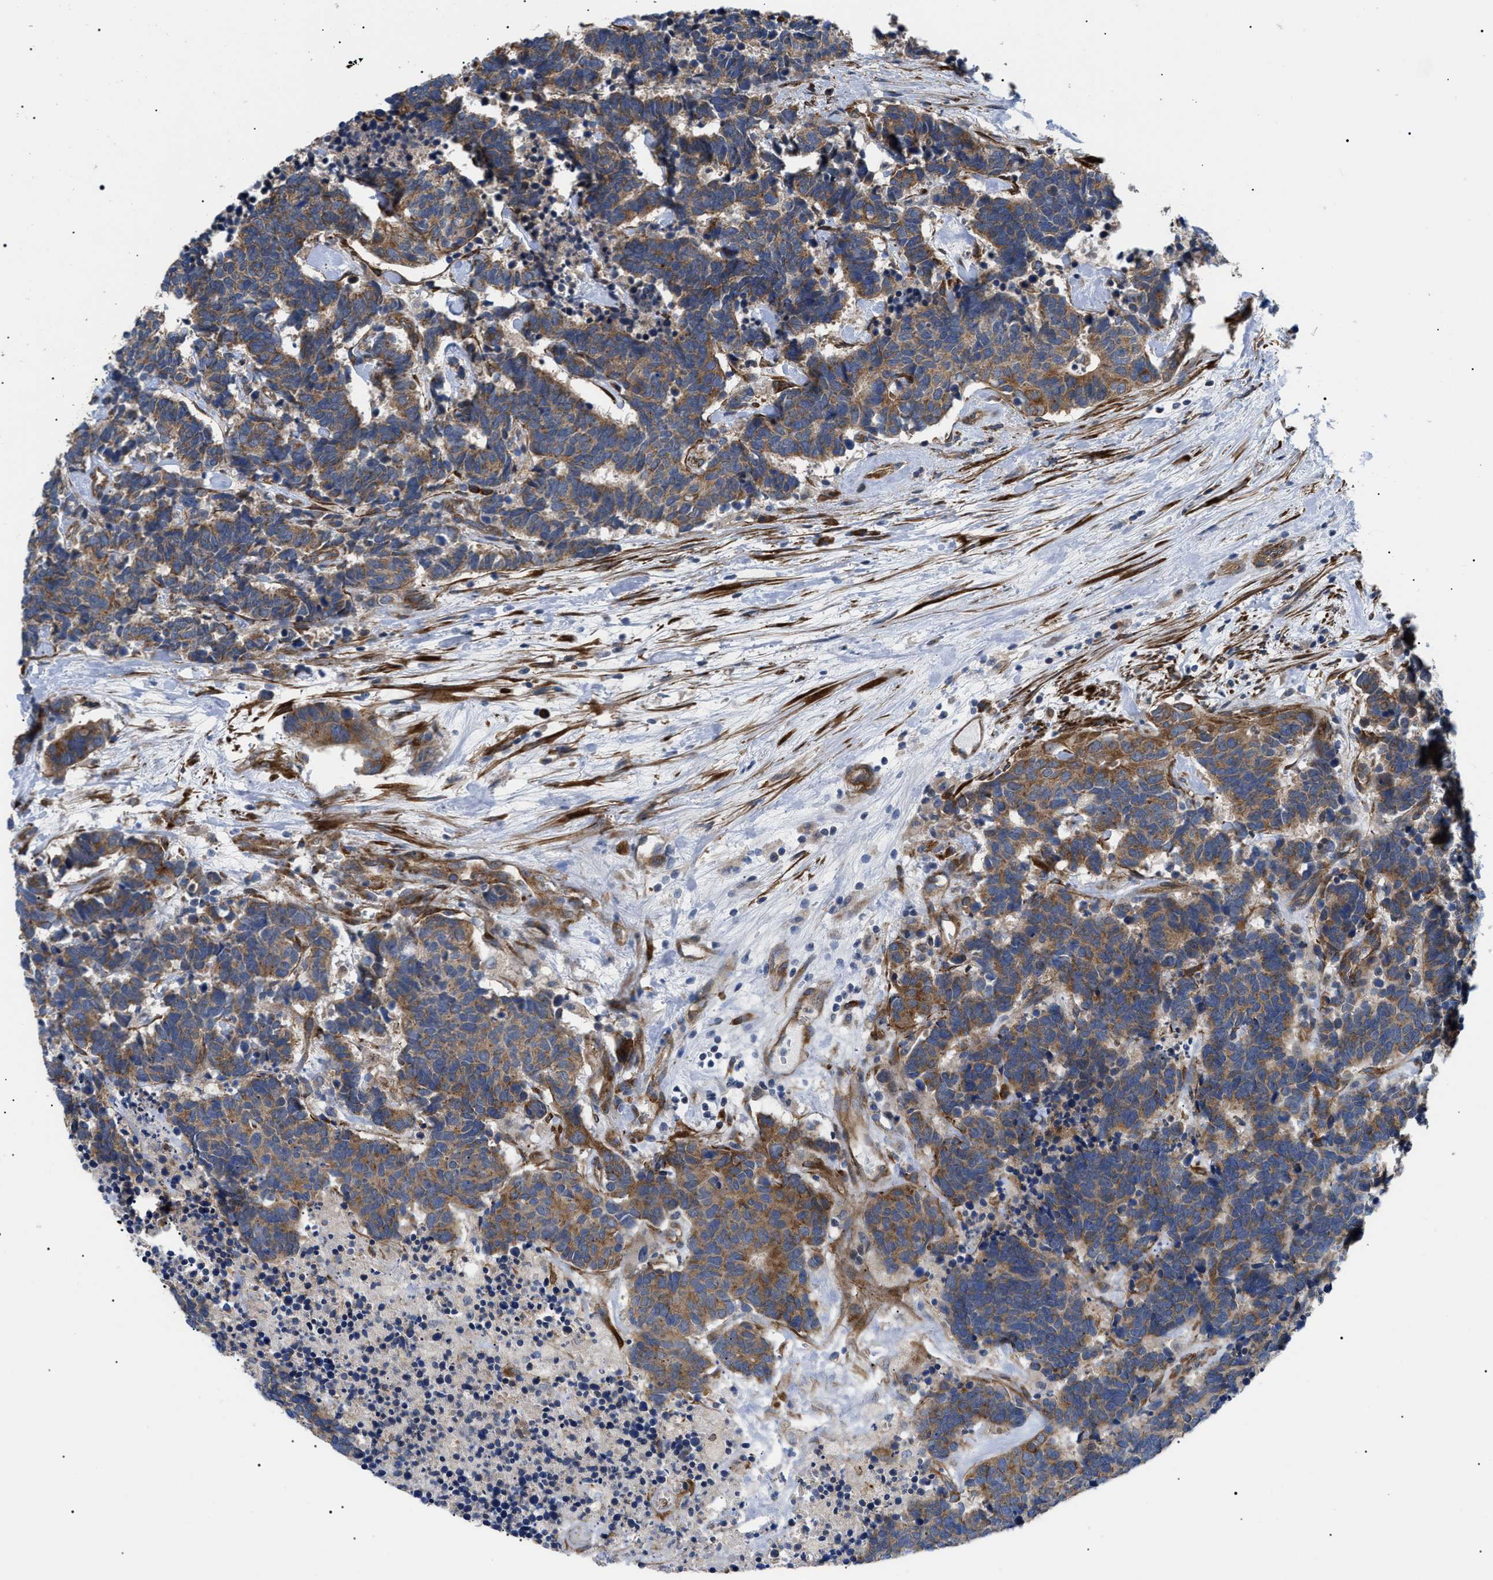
{"staining": {"intensity": "moderate", "quantity": ">75%", "location": "cytoplasmic/membranous"}, "tissue": "carcinoid", "cell_type": "Tumor cells", "image_type": "cancer", "snomed": [{"axis": "morphology", "description": "Carcinoma, NOS"}, {"axis": "morphology", "description": "Carcinoid, malignant, NOS"}, {"axis": "topography", "description": "Urinary bladder"}], "caption": "DAB immunohistochemical staining of human carcinoid demonstrates moderate cytoplasmic/membranous protein staining in approximately >75% of tumor cells. (DAB (3,3'-diaminobenzidine) IHC with brightfield microscopy, high magnification).", "gene": "MYO10", "patient": {"sex": "male", "age": 57}}